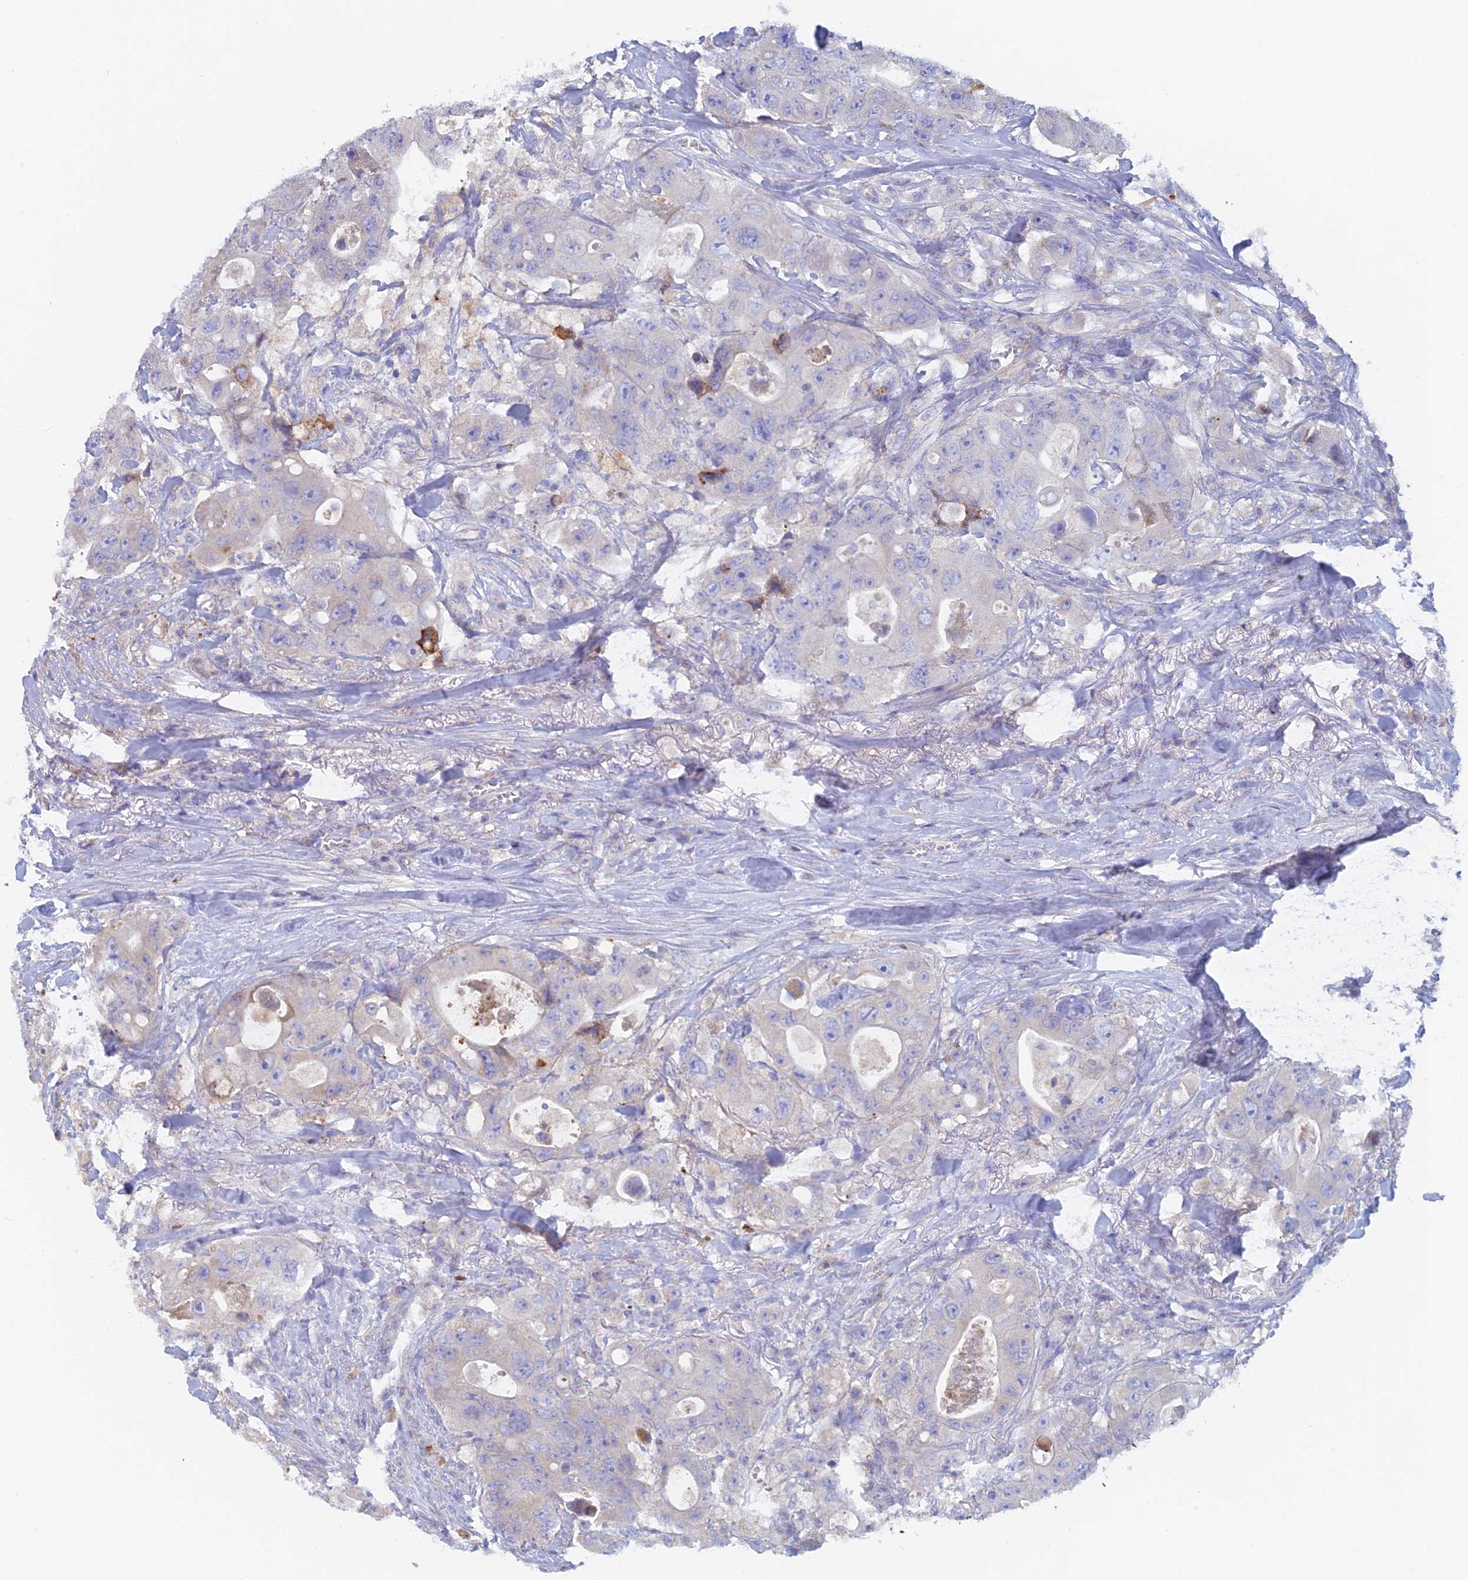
{"staining": {"intensity": "negative", "quantity": "none", "location": "none"}, "tissue": "colorectal cancer", "cell_type": "Tumor cells", "image_type": "cancer", "snomed": [{"axis": "morphology", "description": "Adenocarcinoma, NOS"}, {"axis": "topography", "description": "Colon"}], "caption": "Tumor cells are negative for brown protein staining in colorectal cancer.", "gene": "IFTAP", "patient": {"sex": "female", "age": 46}}